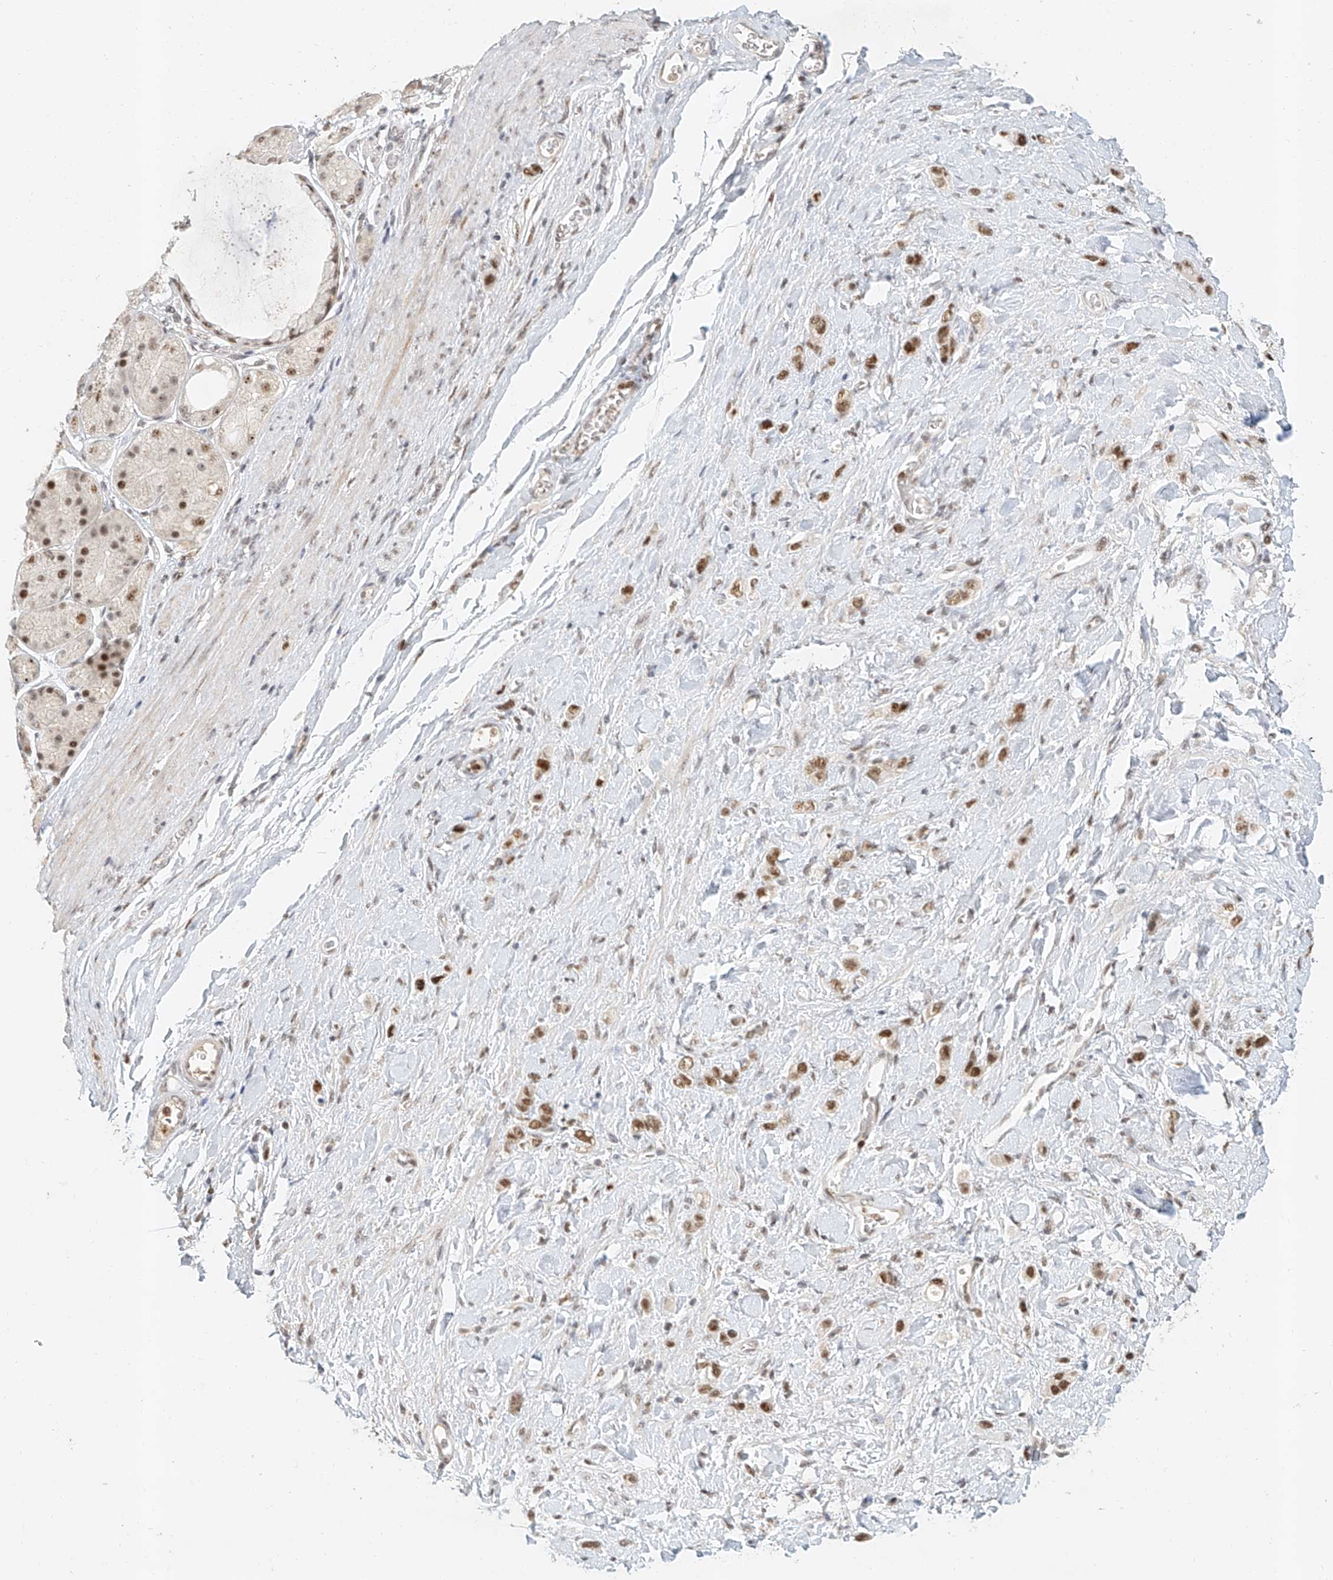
{"staining": {"intensity": "moderate", "quantity": ">75%", "location": "nuclear"}, "tissue": "stomach cancer", "cell_type": "Tumor cells", "image_type": "cancer", "snomed": [{"axis": "morphology", "description": "Adenocarcinoma, NOS"}, {"axis": "topography", "description": "Stomach"}], "caption": "This is an image of IHC staining of adenocarcinoma (stomach), which shows moderate positivity in the nuclear of tumor cells.", "gene": "CXorf58", "patient": {"sex": "female", "age": 65}}